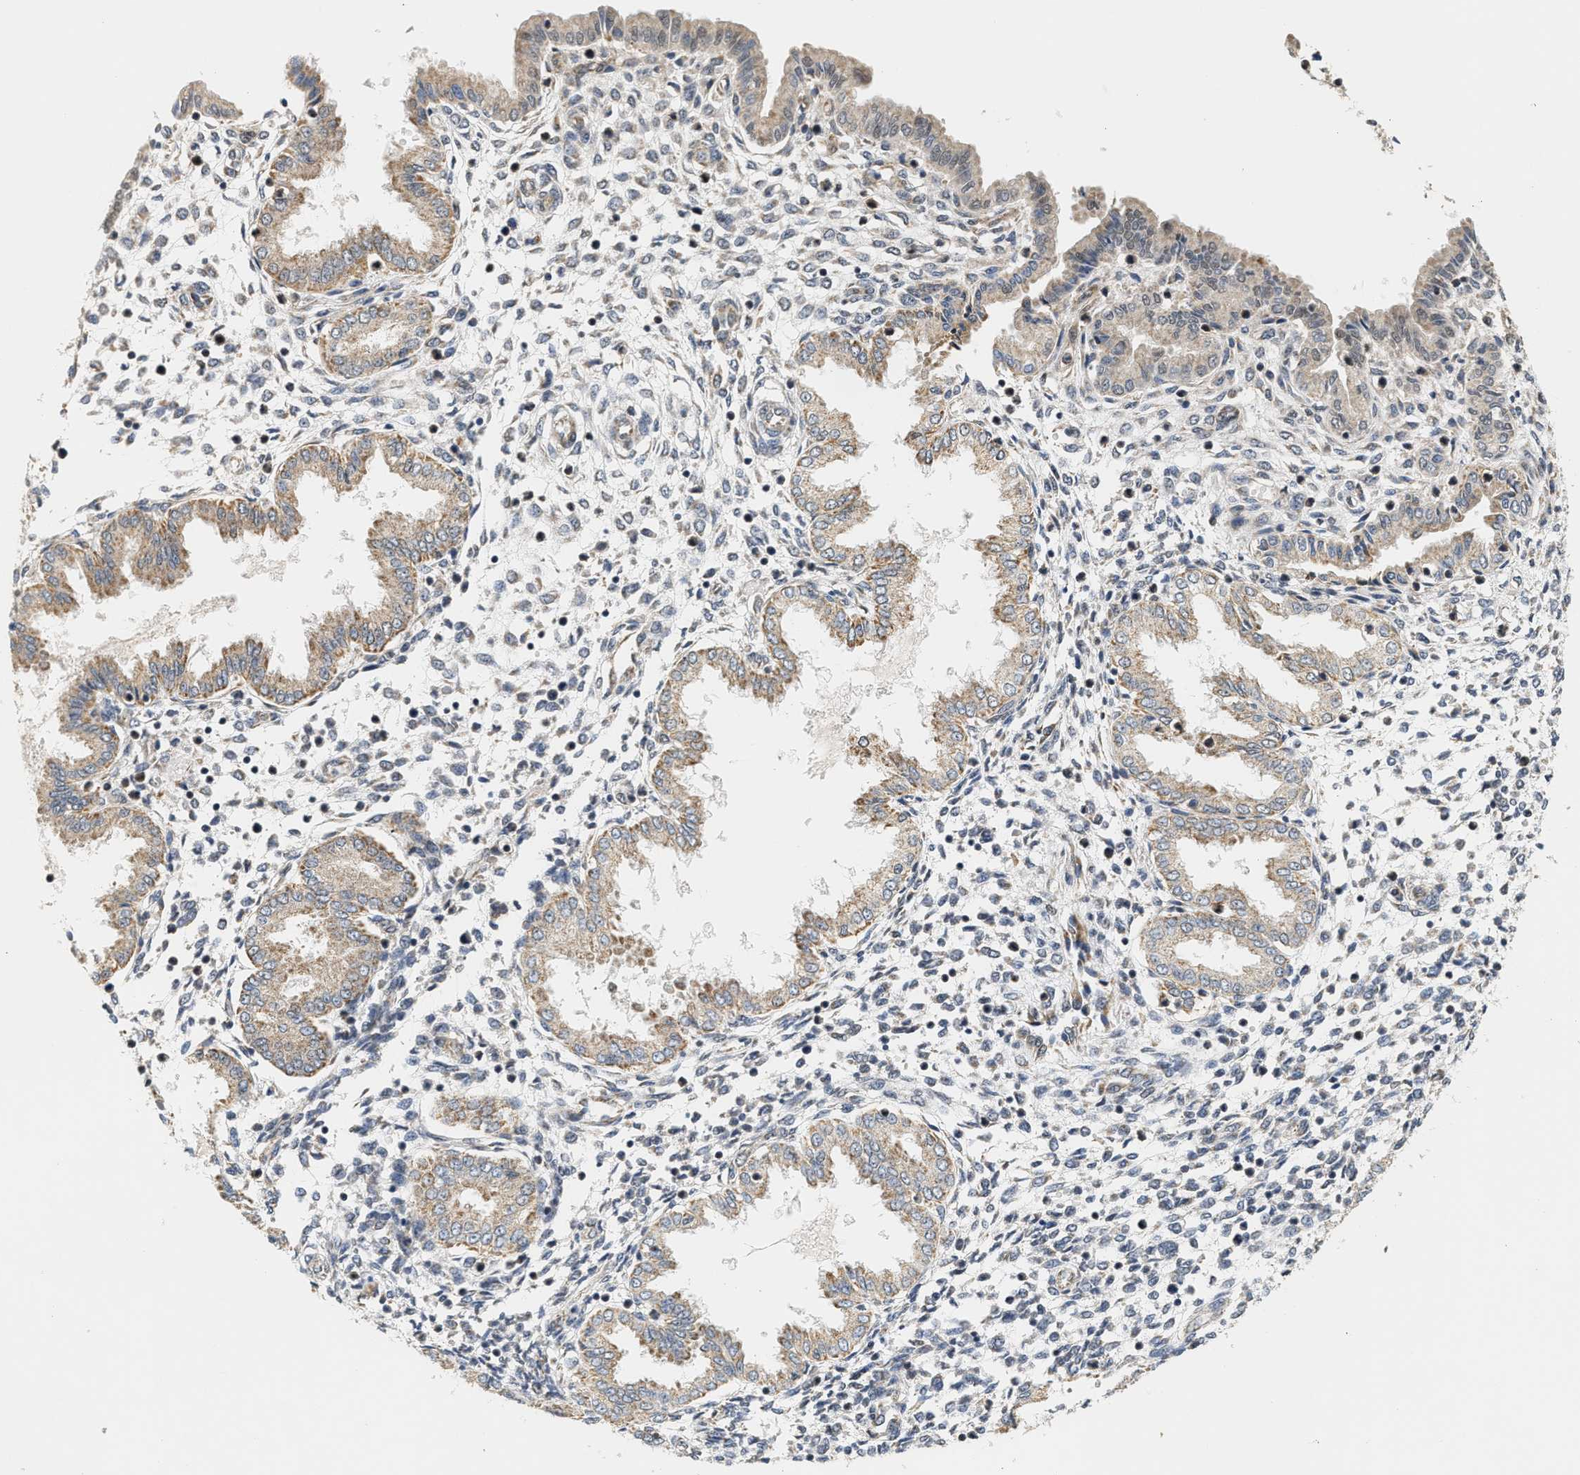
{"staining": {"intensity": "weak", "quantity": "<25%", "location": "nuclear"}, "tissue": "endometrium", "cell_type": "Cells in endometrial stroma", "image_type": "normal", "snomed": [{"axis": "morphology", "description": "Normal tissue, NOS"}, {"axis": "topography", "description": "Endometrium"}], "caption": "This is a photomicrograph of immunohistochemistry staining of benign endometrium, which shows no expression in cells in endometrial stroma.", "gene": "GIGYF1", "patient": {"sex": "female", "age": 33}}